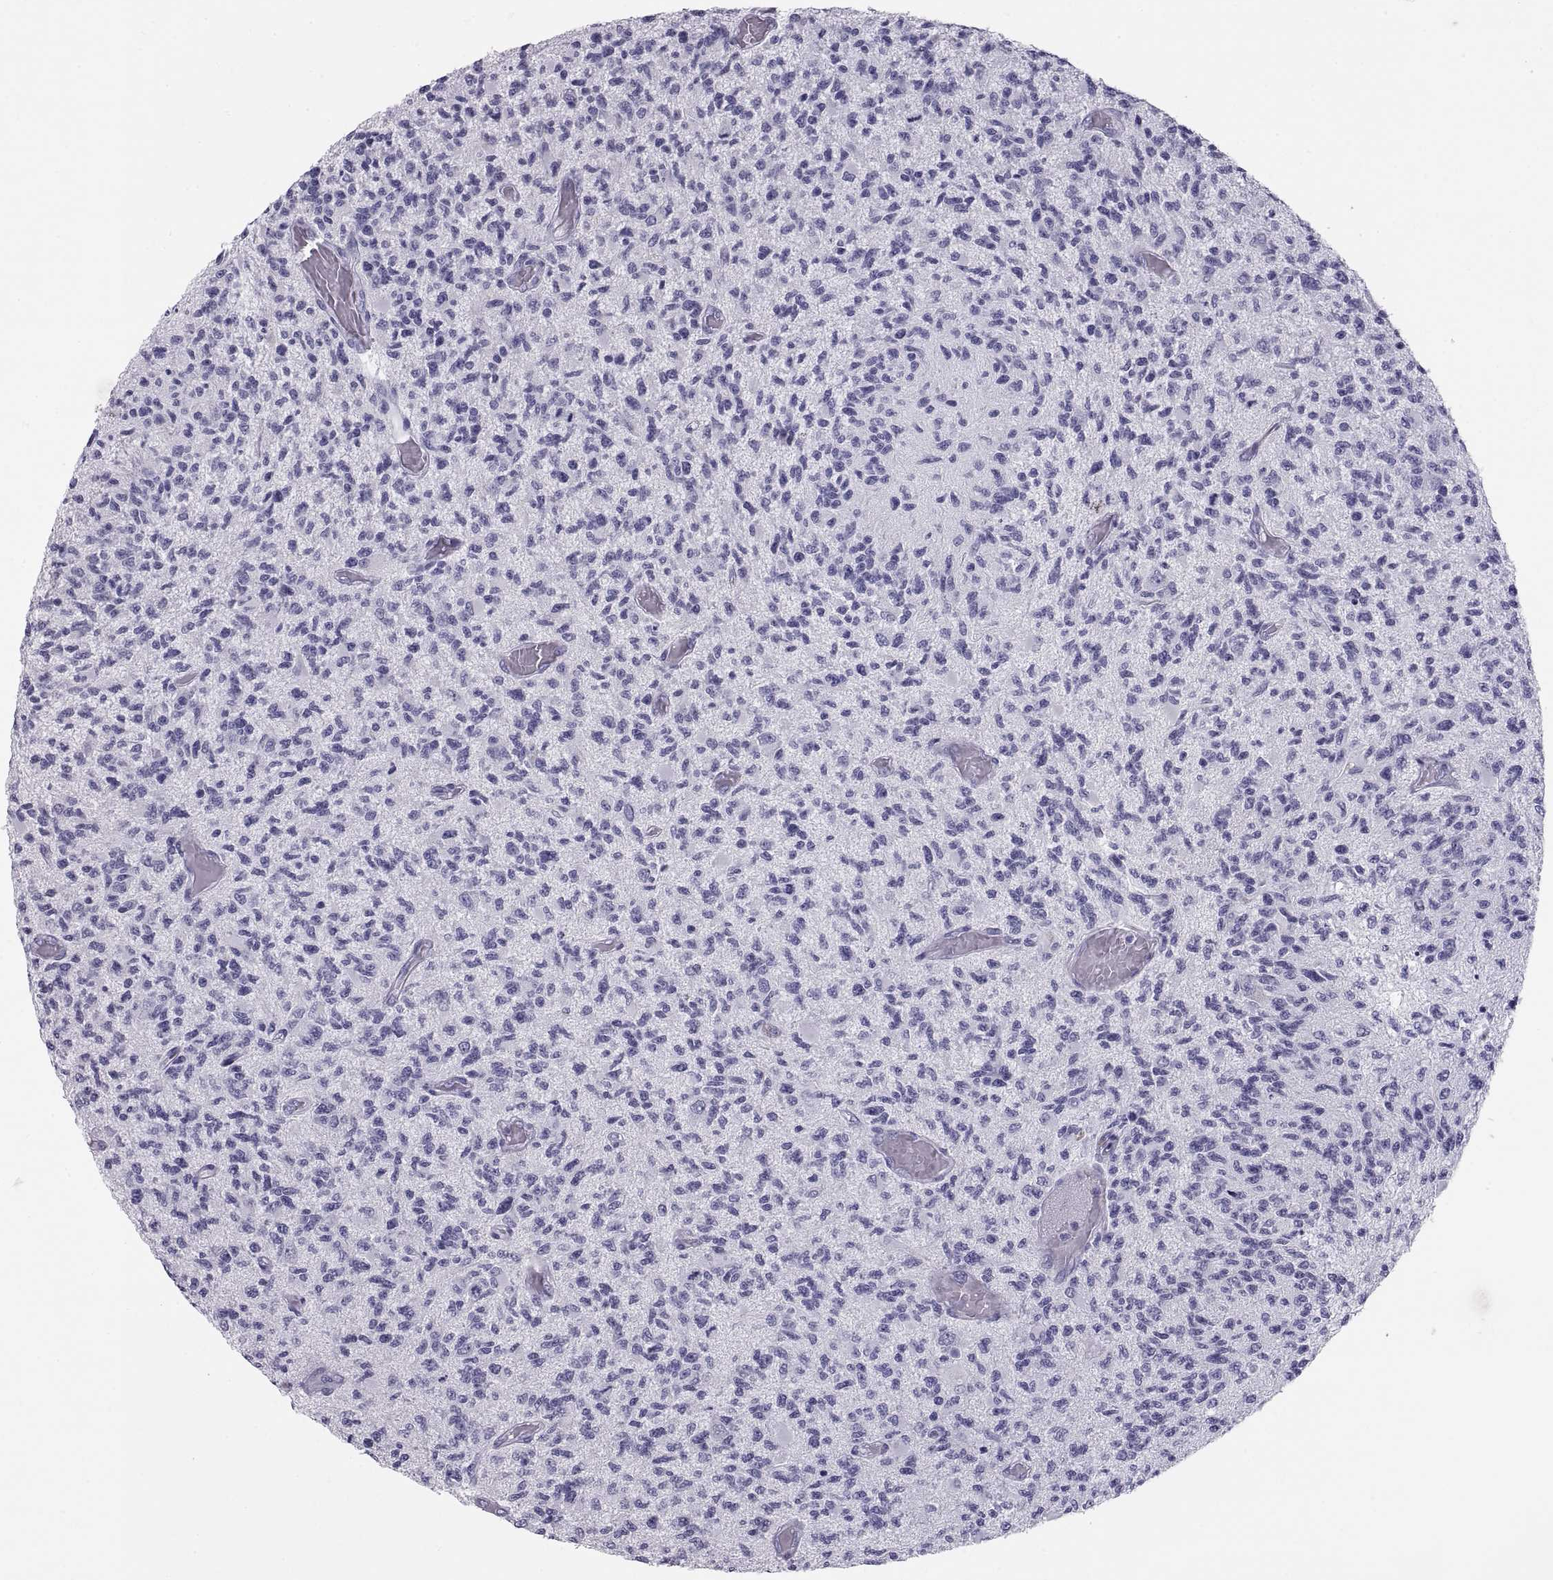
{"staining": {"intensity": "negative", "quantity": "none", "location": "none"}, "tissue": "glioma", "cell_type": "Tumor cells", "image_type": "cancer", "snomed": [{"axis": "morphology", "description": "Glioma, malignant, High grade"}, {"axis": "topography", "description": "Brain"}], "caption": "This is a photomicrograph of immunohistochemistry staining of glioma, which shows no staining in tumor cells. The staining is performed using DAB (3,3'-diaminobenzidine) brown chromogen with nuclei counter-stained in using hematoxylin.", "gene": "PAX2", "patient": {"sex": "female", "age": 63}}